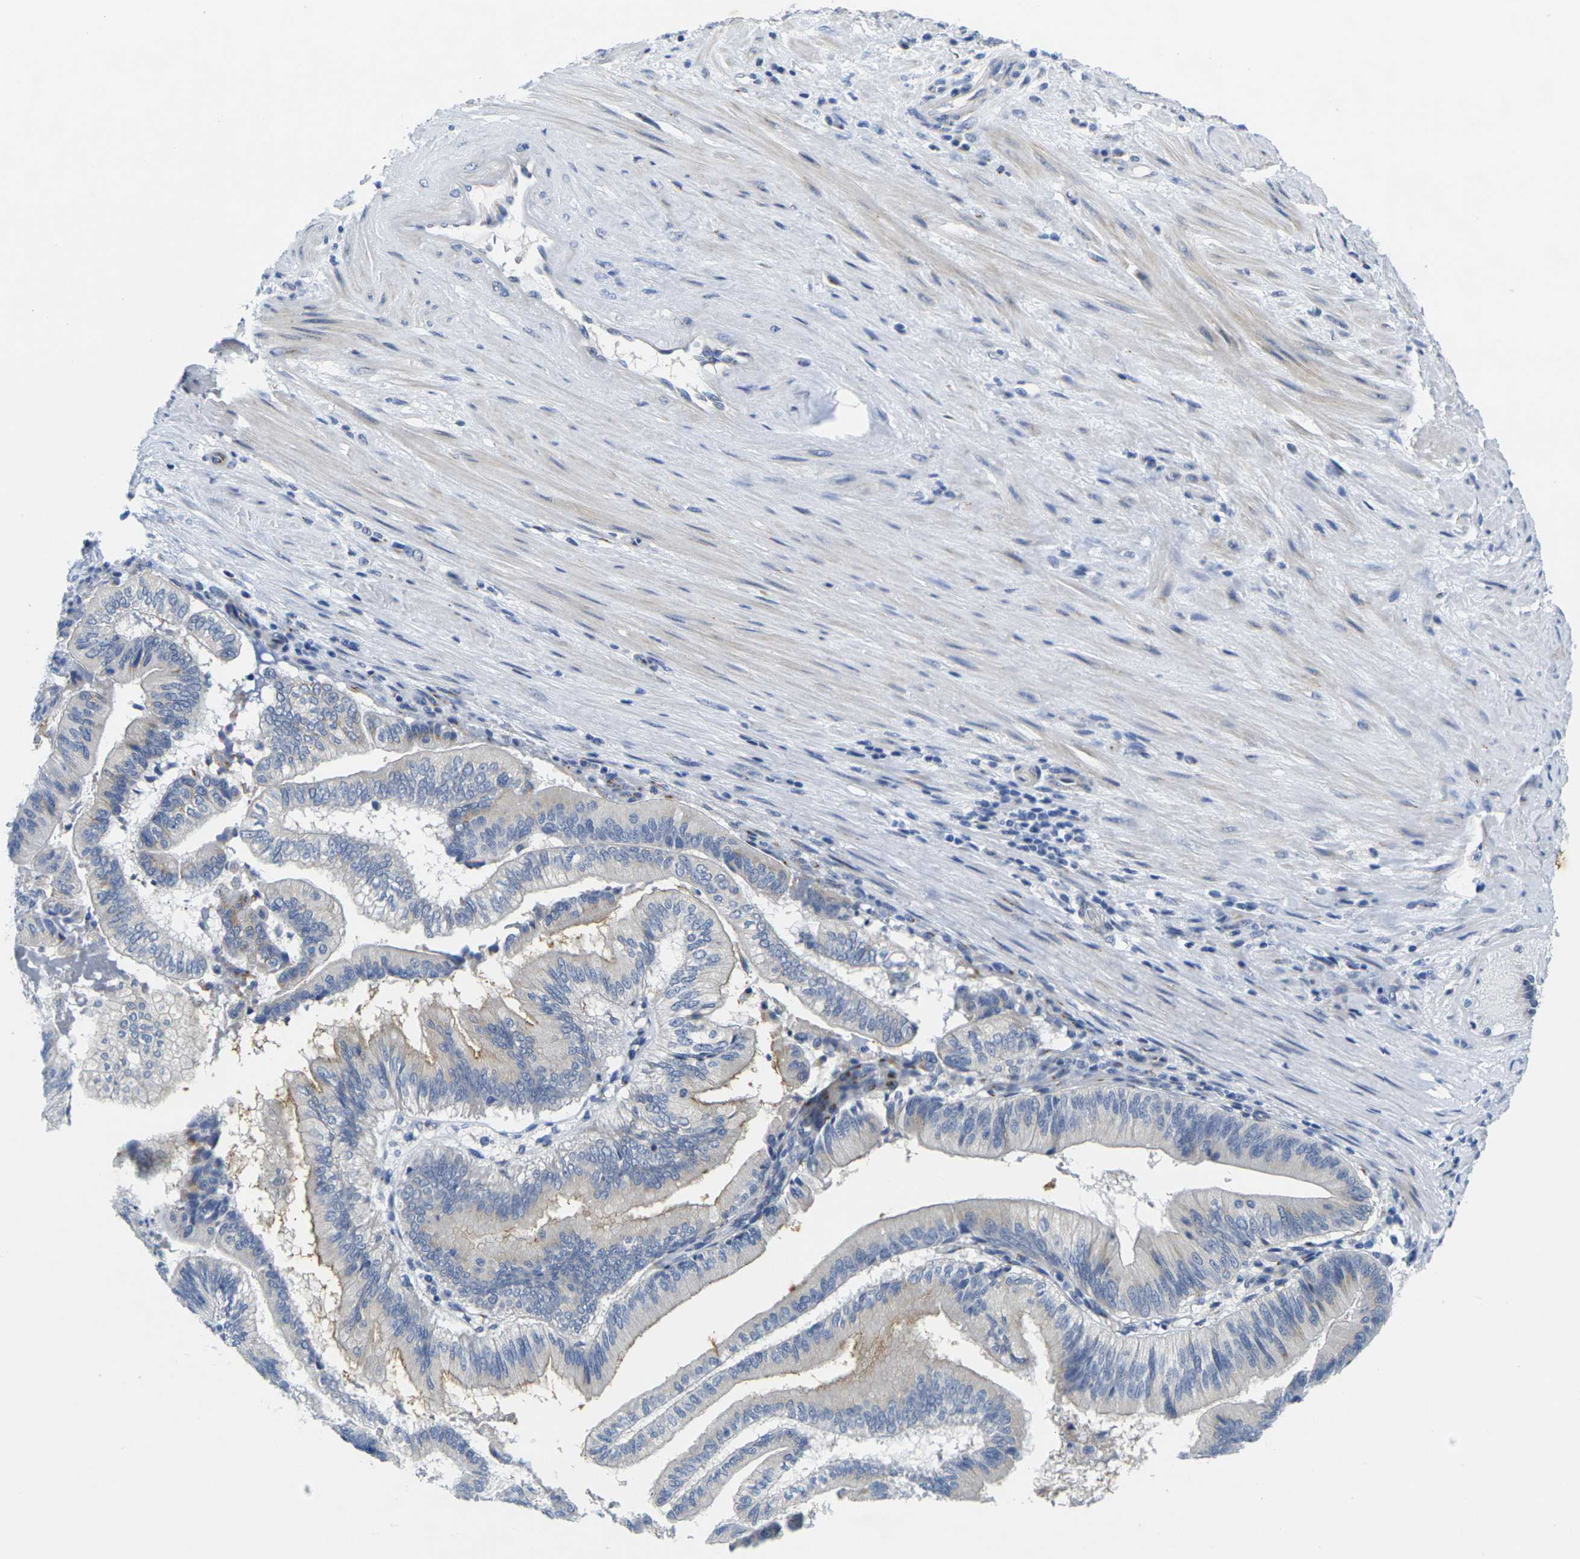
{"staining": {"intensity": "weak", "quantity": "<25%", "location": "cytoplasmic/membranous"}, "tissue": "pancreatic cancer", "cell_type": "Tumor cells", "image_type": "cancer", "snomed": [{"axis": "morphology", "description": "Adenocarcinoma, NOS"}, {"axis": "topography", "description": "Pancreas"}], "caption": "An IHC histopathology image of pancreatic adenocarcinoma is shown. There is no staining in tumor cells of pancreatic adenocarcinoma.", "gene": "CRK", "patient": {"sex": "male", "age": 82}}